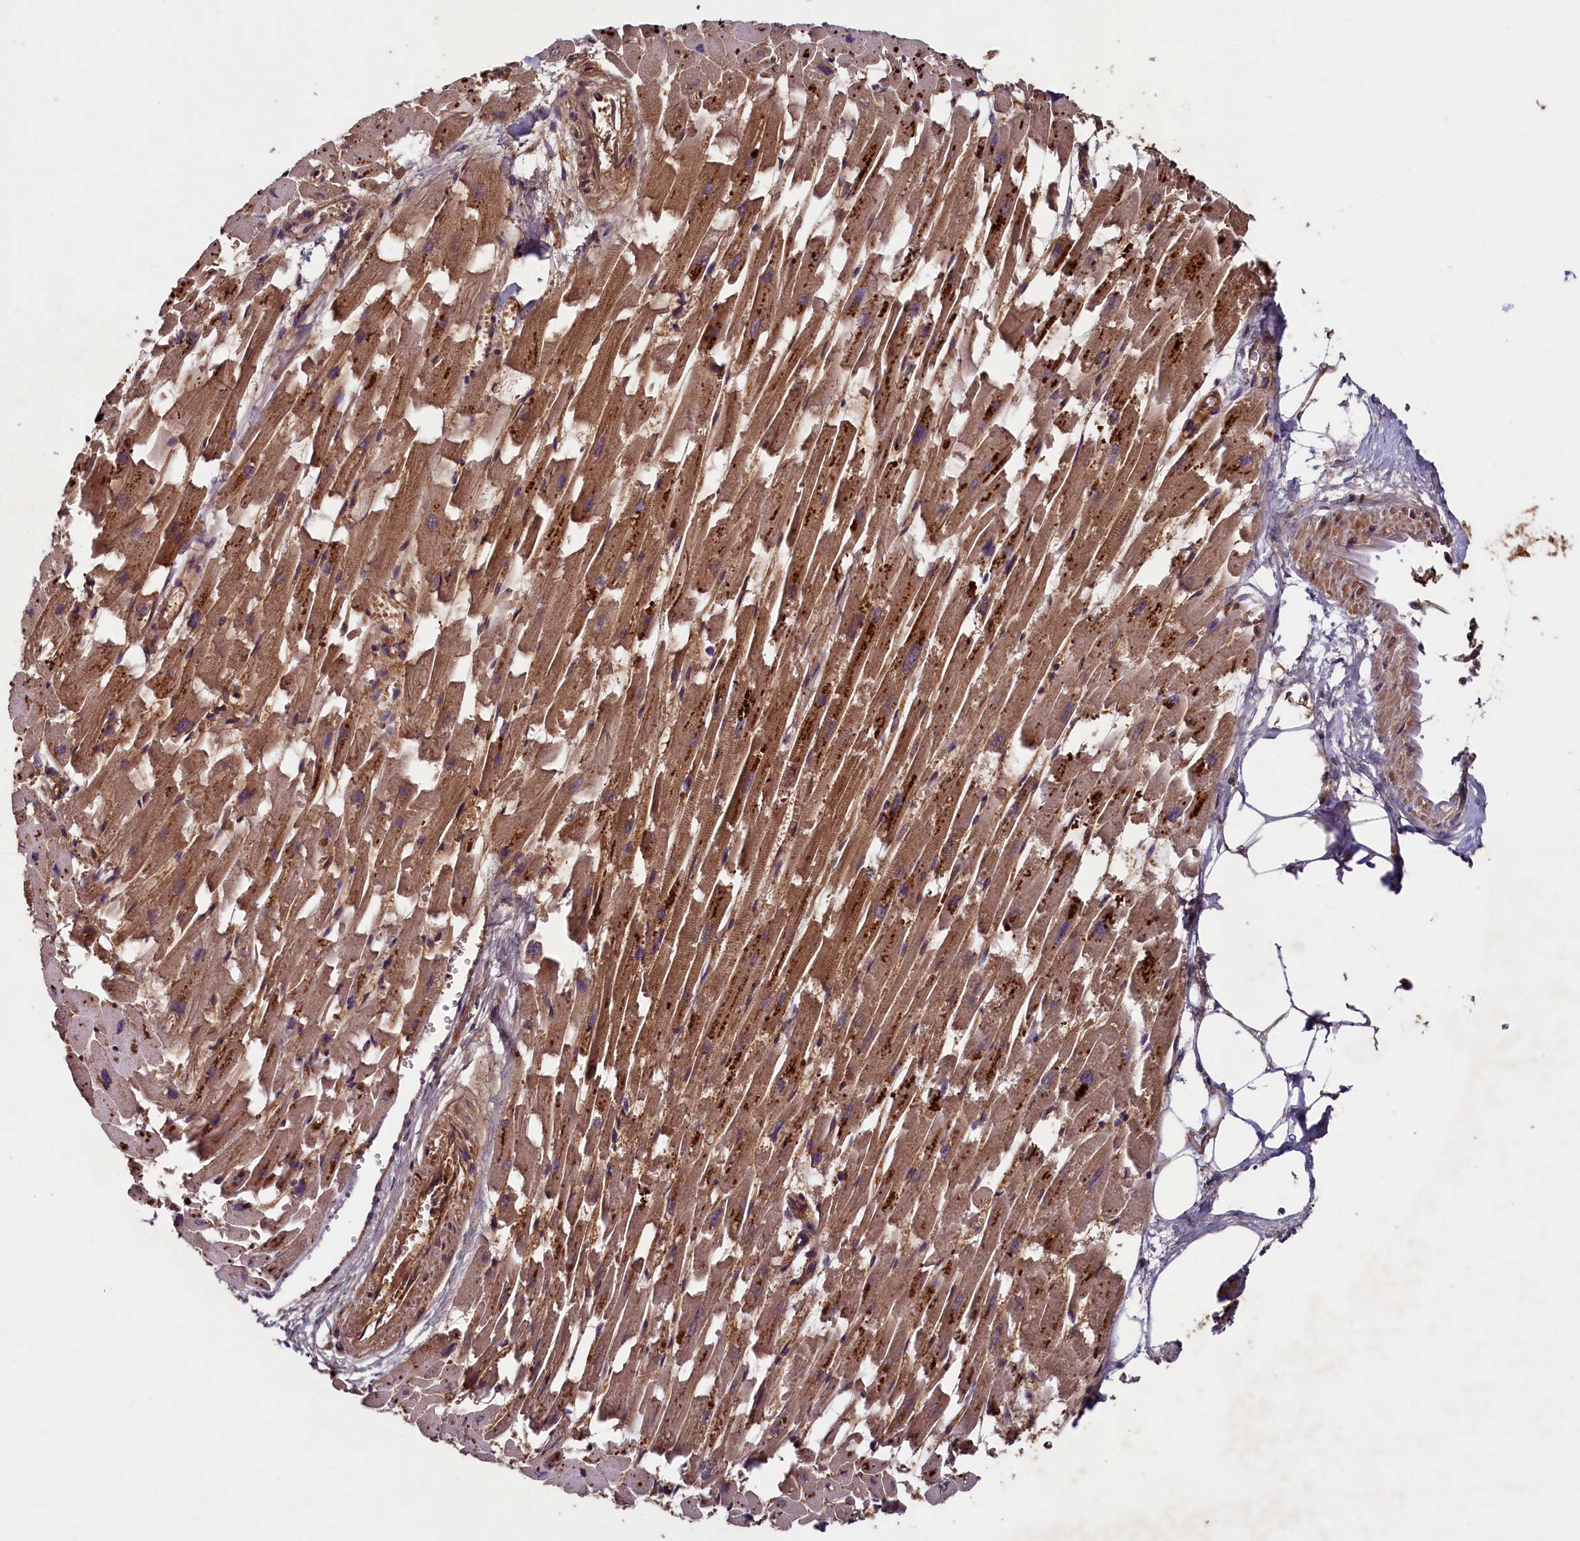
{"staining": {"intensity": "strong", "quantity": ">75%", "location": "cytoplasmic/membranous"}, "tissue": "heart muscle", "cell_type": "Cardiomyocytes", "image_type": "normal", "snomed": [{"axis": "morphology", "description": "Normal tissue, NOS"}, {"axis": "topography", "description": "Heart"}], "caption": "Immunohistochemical staining of unremarkable heart muscle demonstrates strong cytoplasmic/membranous protein staining in about >75% of cardiomyocytes.", "gene": "BLTP3B", "patient": {"sex": "female", "age": 64}}